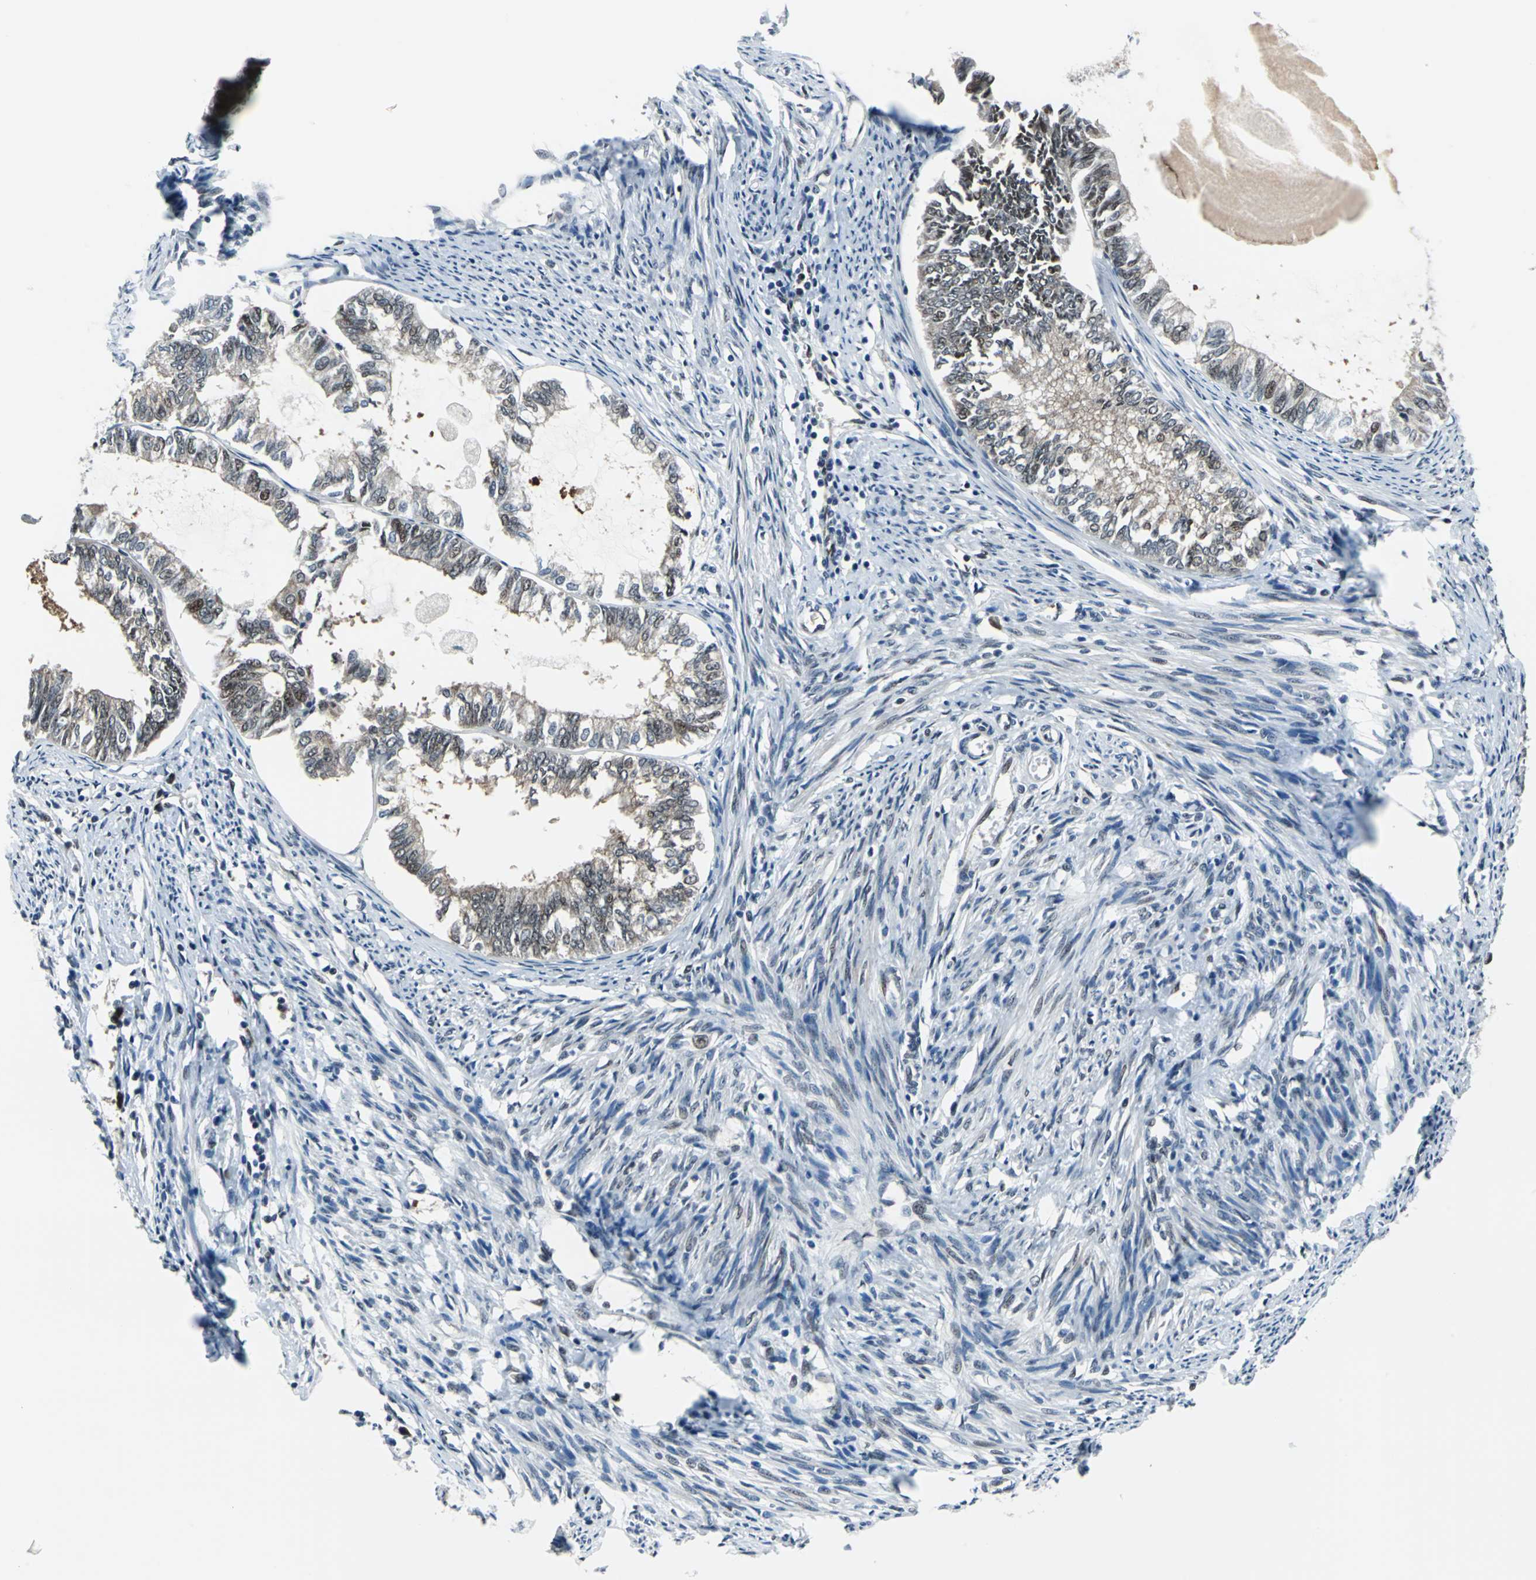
{"staining": {"intensity": "moderate", "quantity": "25%-75%", "location": "cytoplasmic/membranous,nuclear"}, "tissue": "endometrial cancer", "cell_type": "Tumor cells", "image_type": "cancer", "snomed": [{"axis": "morphology", "description": "Adenocarcinoma, NOS"}, {"axis": "topography", "description": "Endometrium"}], "caption": "Endometrial cancer was stained to show a protein in brown. There is medium levels of moderate cytoplasmic/membranous and nuclear staining in about 25%-75% of tumor cells.", "gene": "POLR3K", "patient": {"sex": "female", "age": 86}}